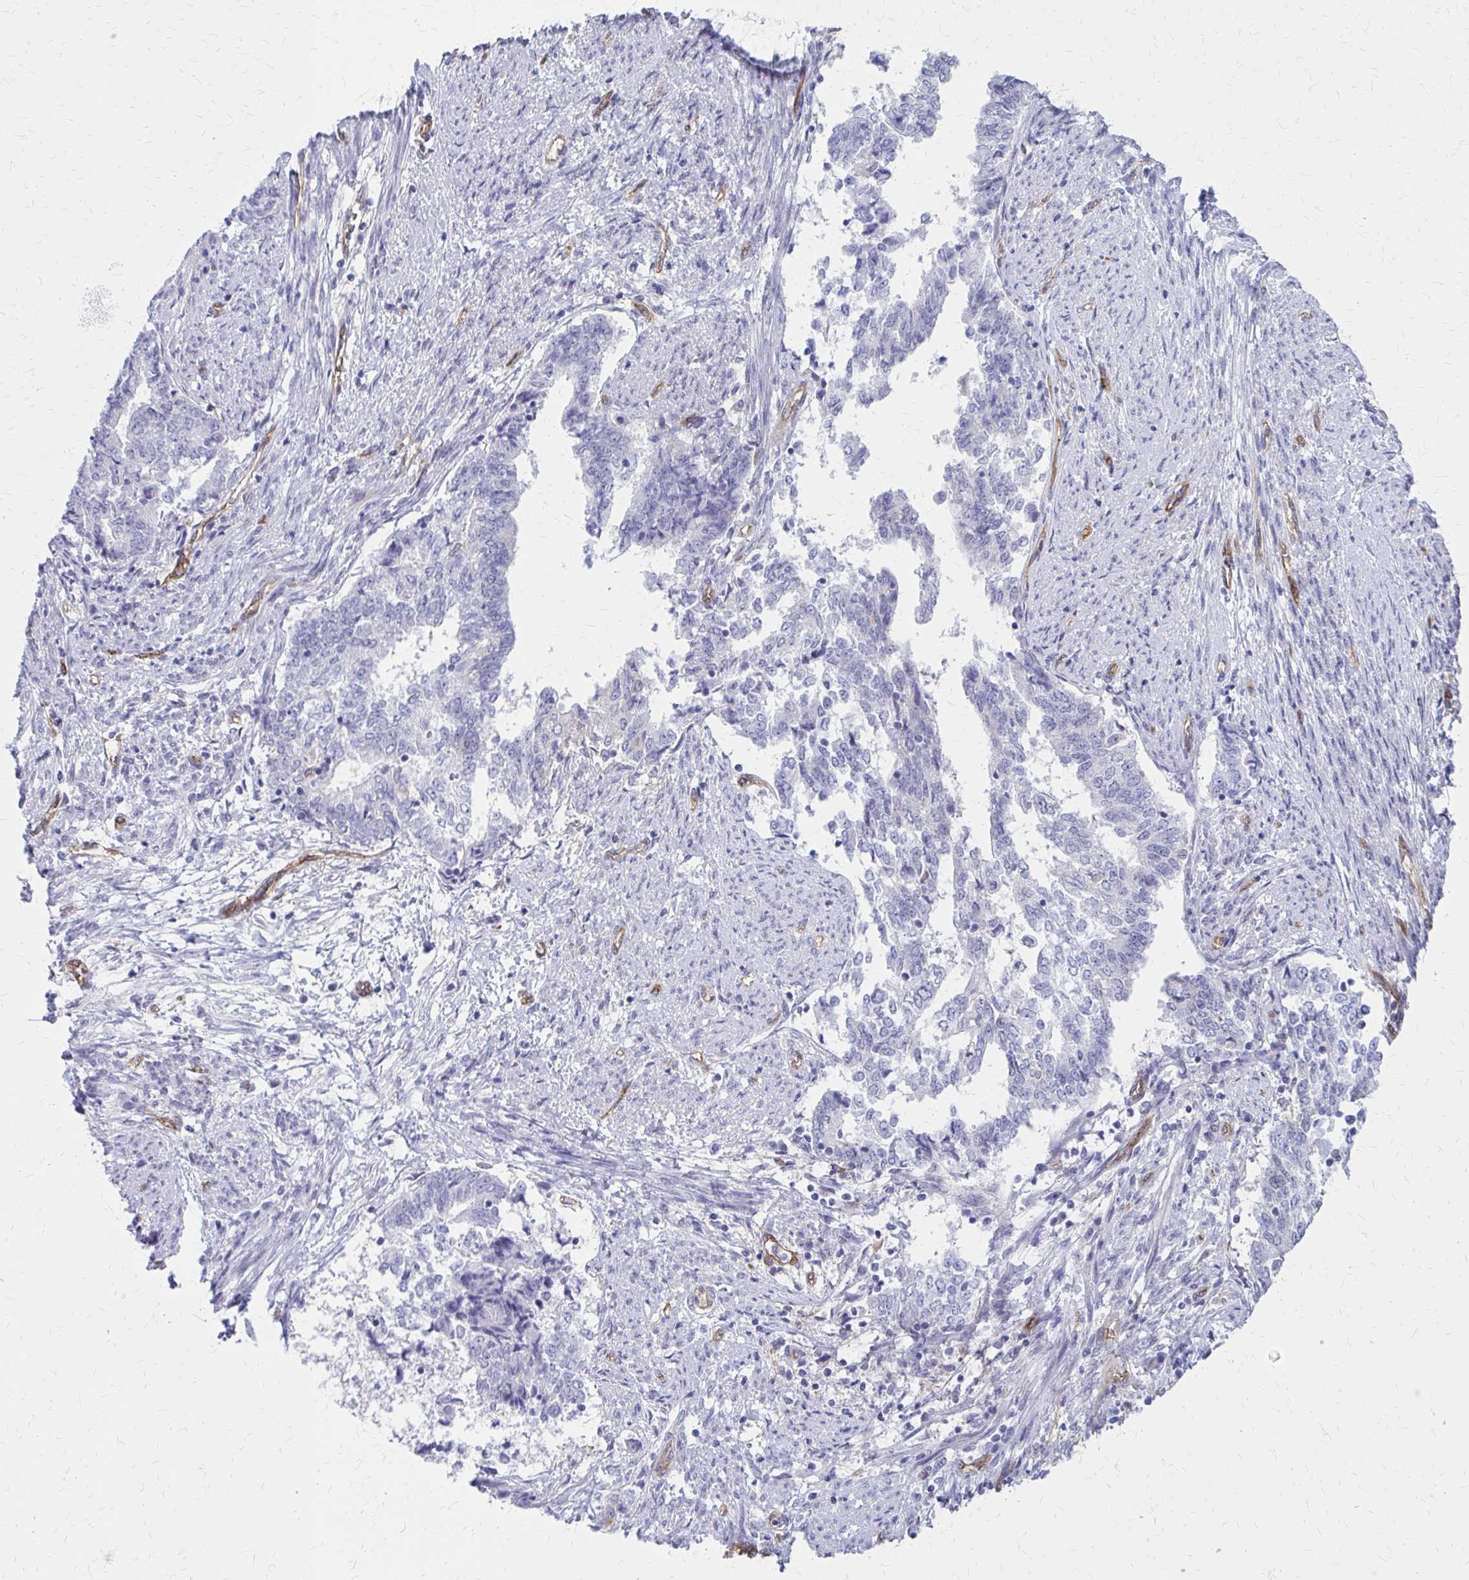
{"staining": {"intensity": "negative", "quantity": "none", "location": "none"}, "tissue": "endometrial cancer", "cell_type": "Tumor cells", "image_type": "cancer", "snomed": [{"axis": "morphology", "description": "Adenocarcinoma, NOS"}, {"axis": "topography", "description": "Endometrium"}], "caption": "Image shows no significant protein expression in tumor cells of endometrial adenocarcinoma.", "gene": "CLIC2", "patient": {"sex": "female", "age": 65}}